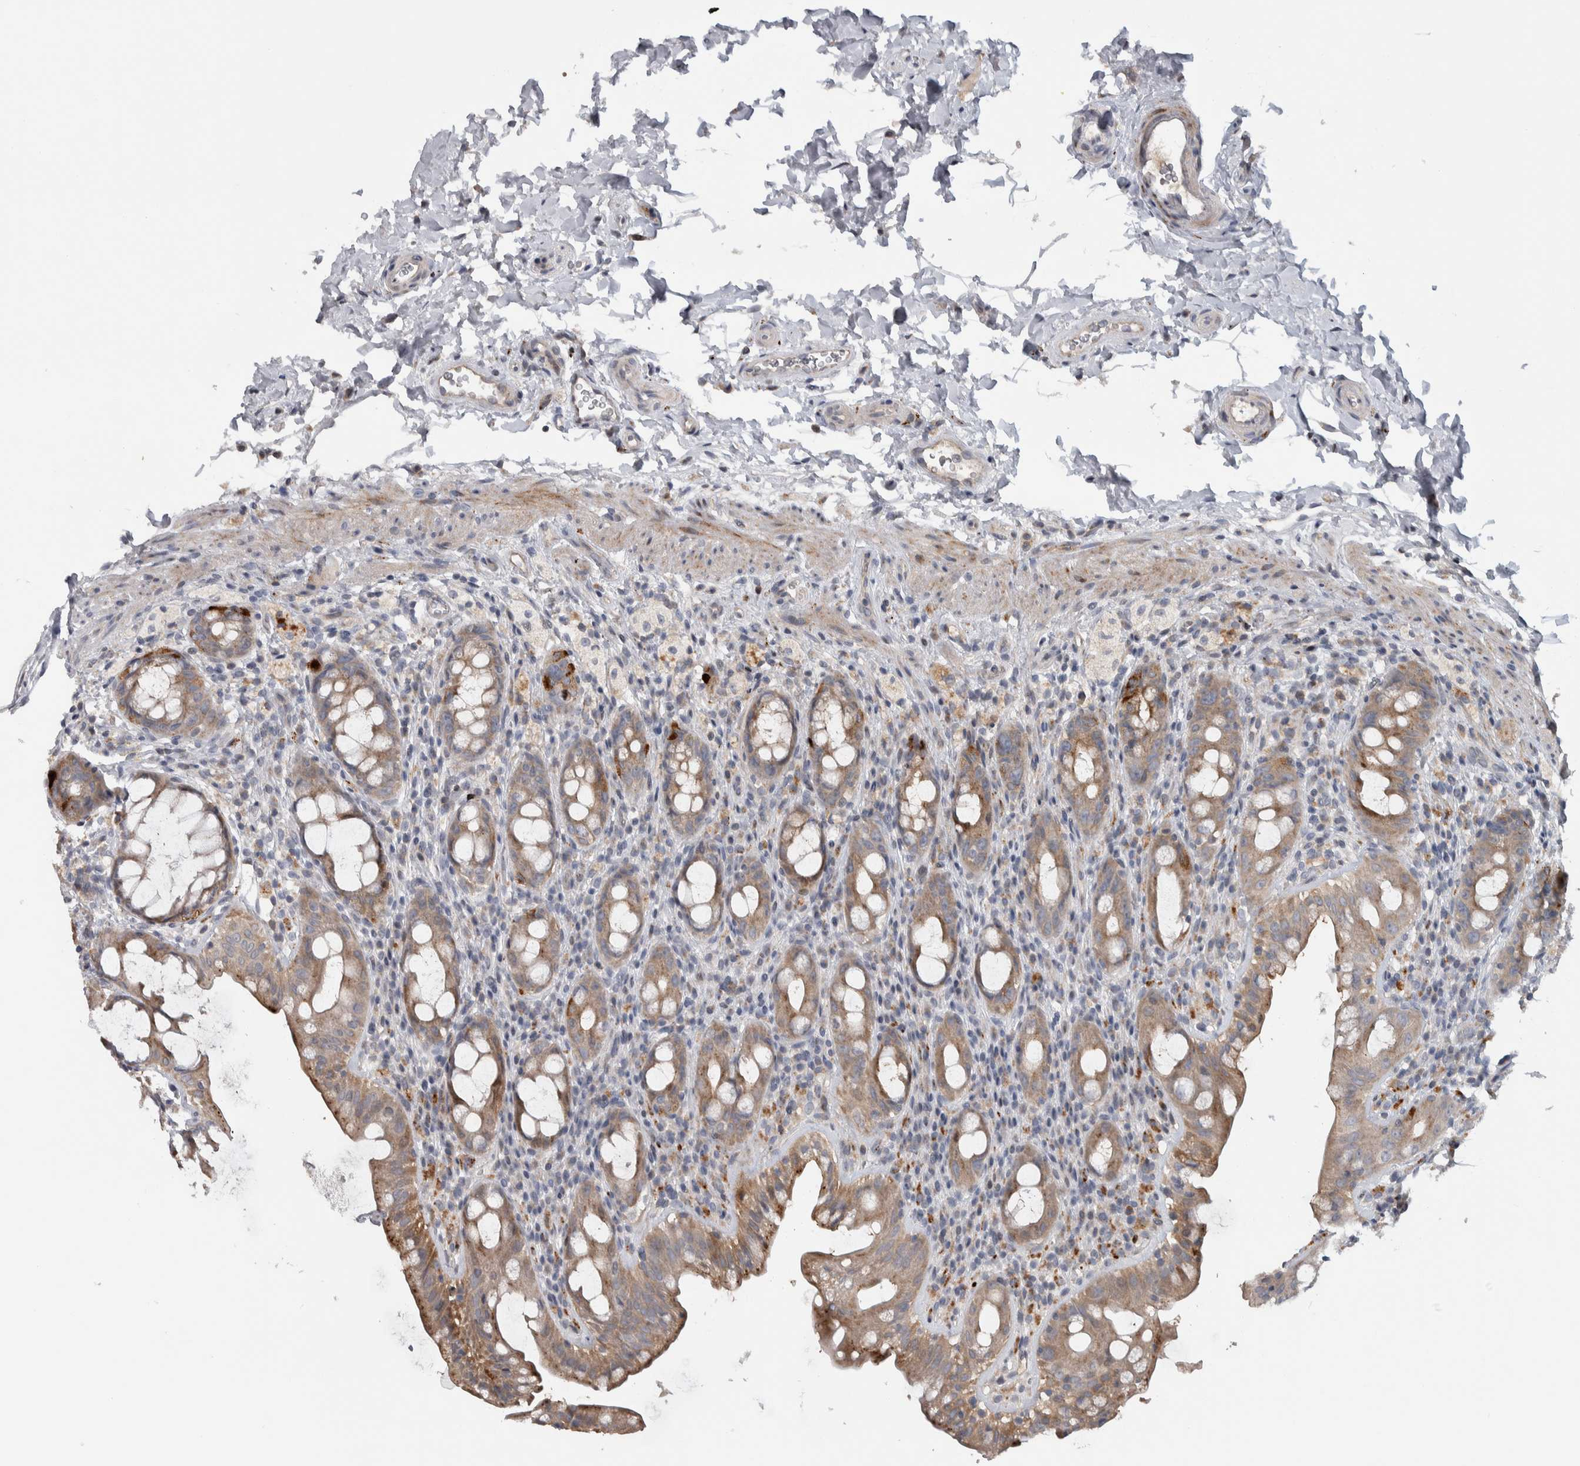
{"staining": {"intensity": "moderate", "quantity": ">75%", "location": "cytoplasmic/membranous"}, "tissue": "rectum", "cell_type": "Glandular cells", "image_type": "normal", "snomed": [{"axis": "morphology", "description": "Normal tissue, NOS"}, {"axis": "topography", "description": "Rectum"}], "caption": "Immunohistochemical staining of normal human rectum shows moderate cytoplasmic/membranous protein expression in approximately >75% of glandular cells.", "gene": "FAM83G", "patient": {"sex": "male", "age": 44}}